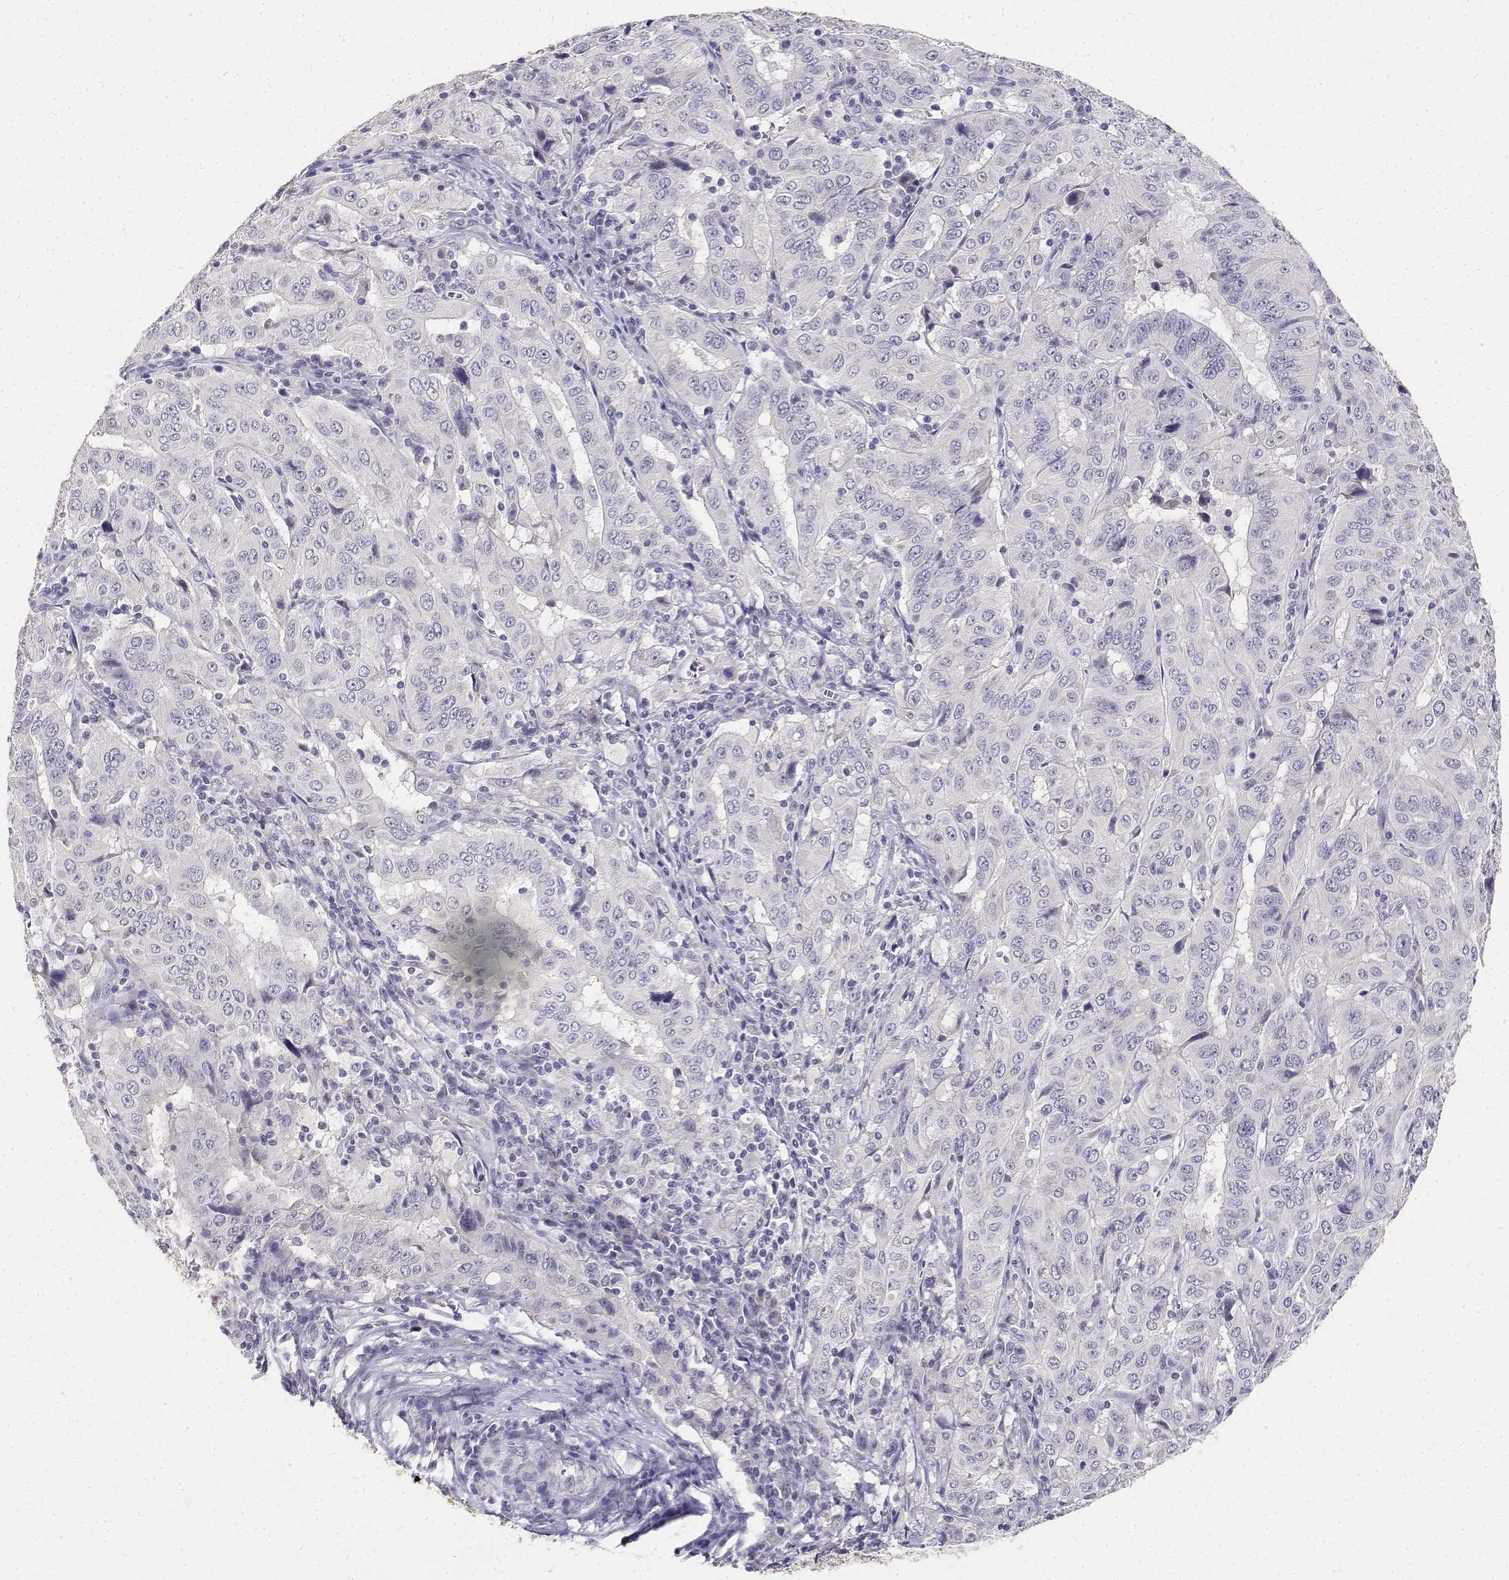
{"staining": {"intensity": "negative", "quantity": "none", "location": "none"}, "tissue": "pancreatic cancer", "cell_type": "Tumor cells", "image_type": "cancer", "snomed": [{"axis": "morphology", "description": "Adenocarcinoma, NOS"}, {"axis": "topography", "description": "Pancreas"}], "caption": "Immunohistochemistry (IHC) photomicrograph of human pancreatic cancer stained for a protein (brown), which exhibits no expression in tumor cells.", "gene": "PAEP", "patient": {"sex": "male", "age": 63}}